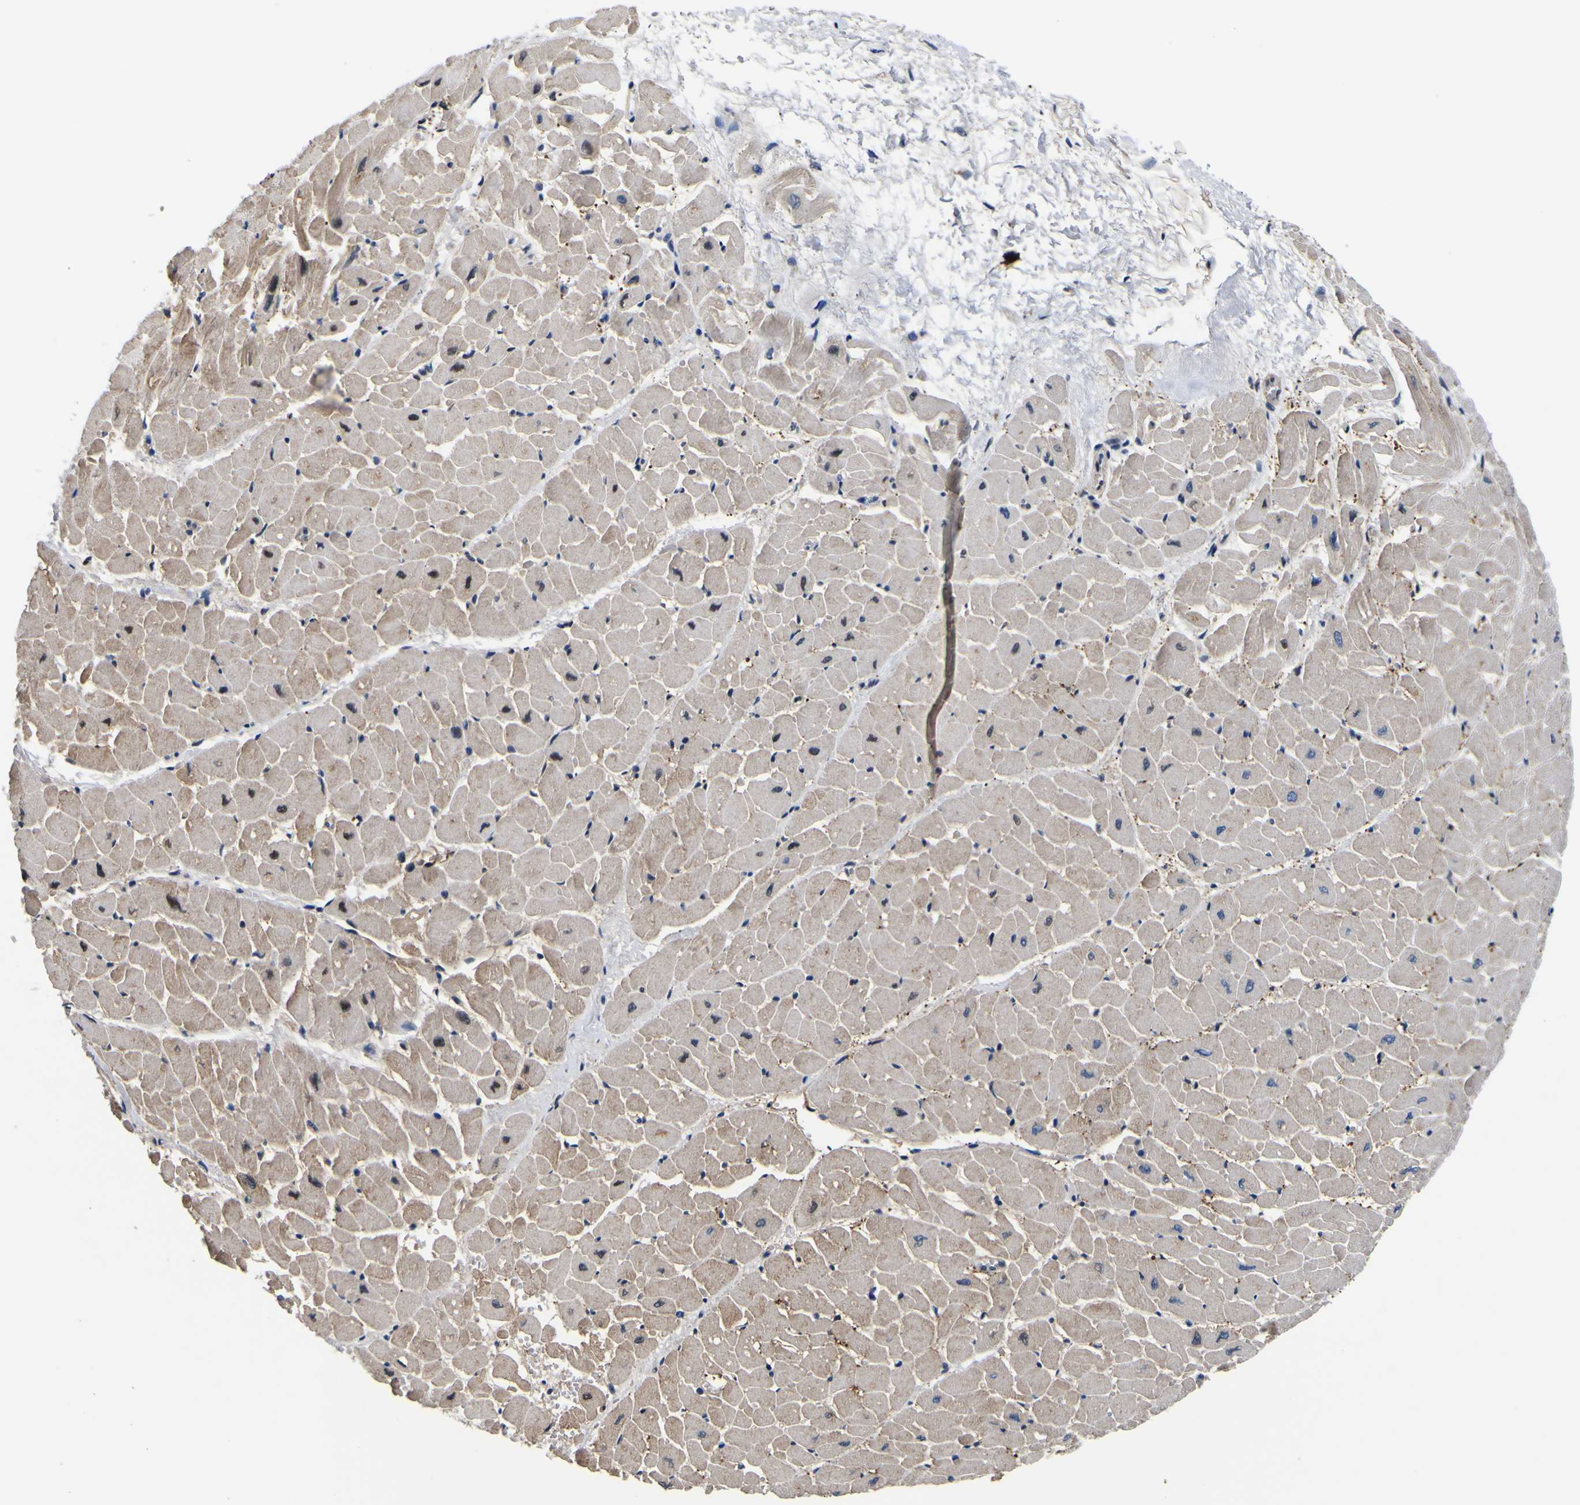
{"staining": {"intensity": "weak", "quantity": ">75%", "location": "cytoplasmic/membranous"}, "tissue": "heart muscle", "cell_type": "Cardiomyocytes", "image_type": "normal", "snomed": [{"axis": "morphology", "description": "Normal tissue, NOS"}, {"axis": "topography", "description": "Heart"}], "caption": "IHC staining of normal heart muscle, which displays low levels of weak cytoplasmic/membranous positivity in approximately >75% of cardiomyocytes indicating weak cytoplasmic/membranous protein staining. The staining was performed using DAB (brown) for protein detection and nuclei were counterstained in hematoxylin (blue).", "gene": "CUL4B", "patient": {"sex": "male", "age": 45}}